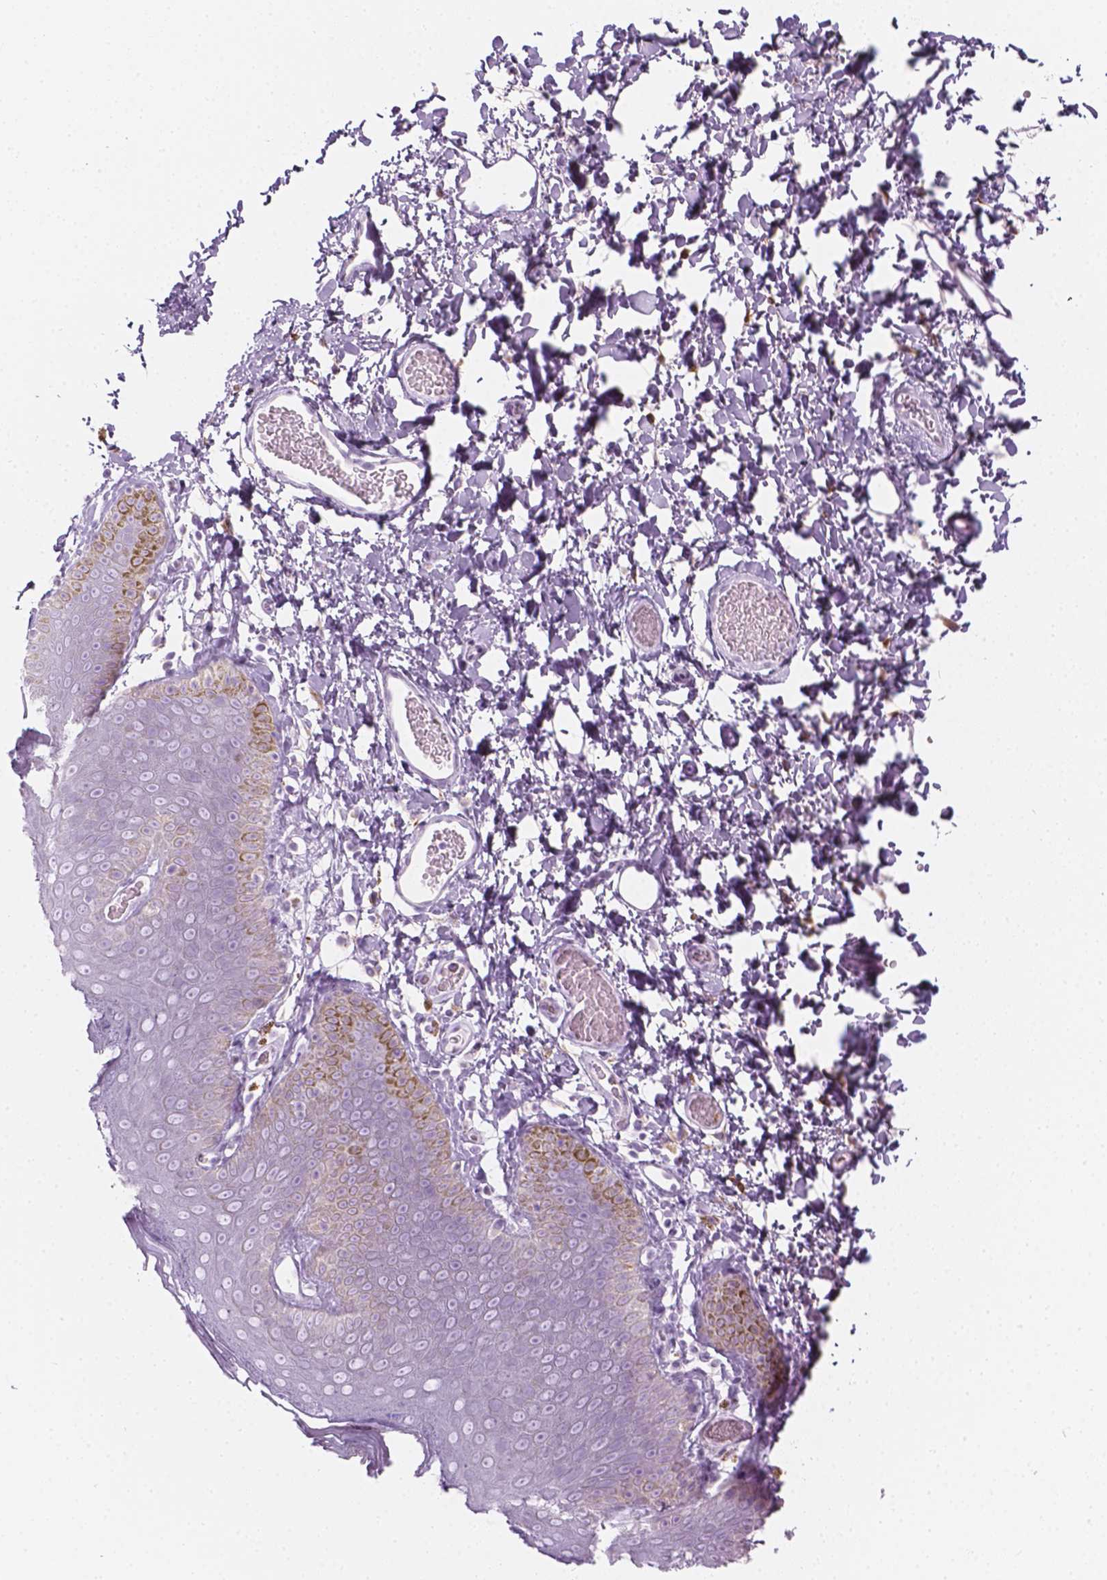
{"staining": {"intensity": "moderate", "quantity": "<25%", "location": "cytoplasmic/membranous"}, "tissue": "skin", "cell_type": "Epidermal cells", "image_type": "normal", "snomed": [{"axis": "morphology", "description": "Normal tissue, NOS"}, {"axis": "topography", "description": "Anal"}], "caption": "Protein staining of normal skin reveals moderate cytoplasmic/membranous staining in approximately <25% of epidermal cells. (Brightfield microscopy of DAB IHC at high magnification).", "gene": "CES1", "patient": {"sex": "male", "age": 53}}